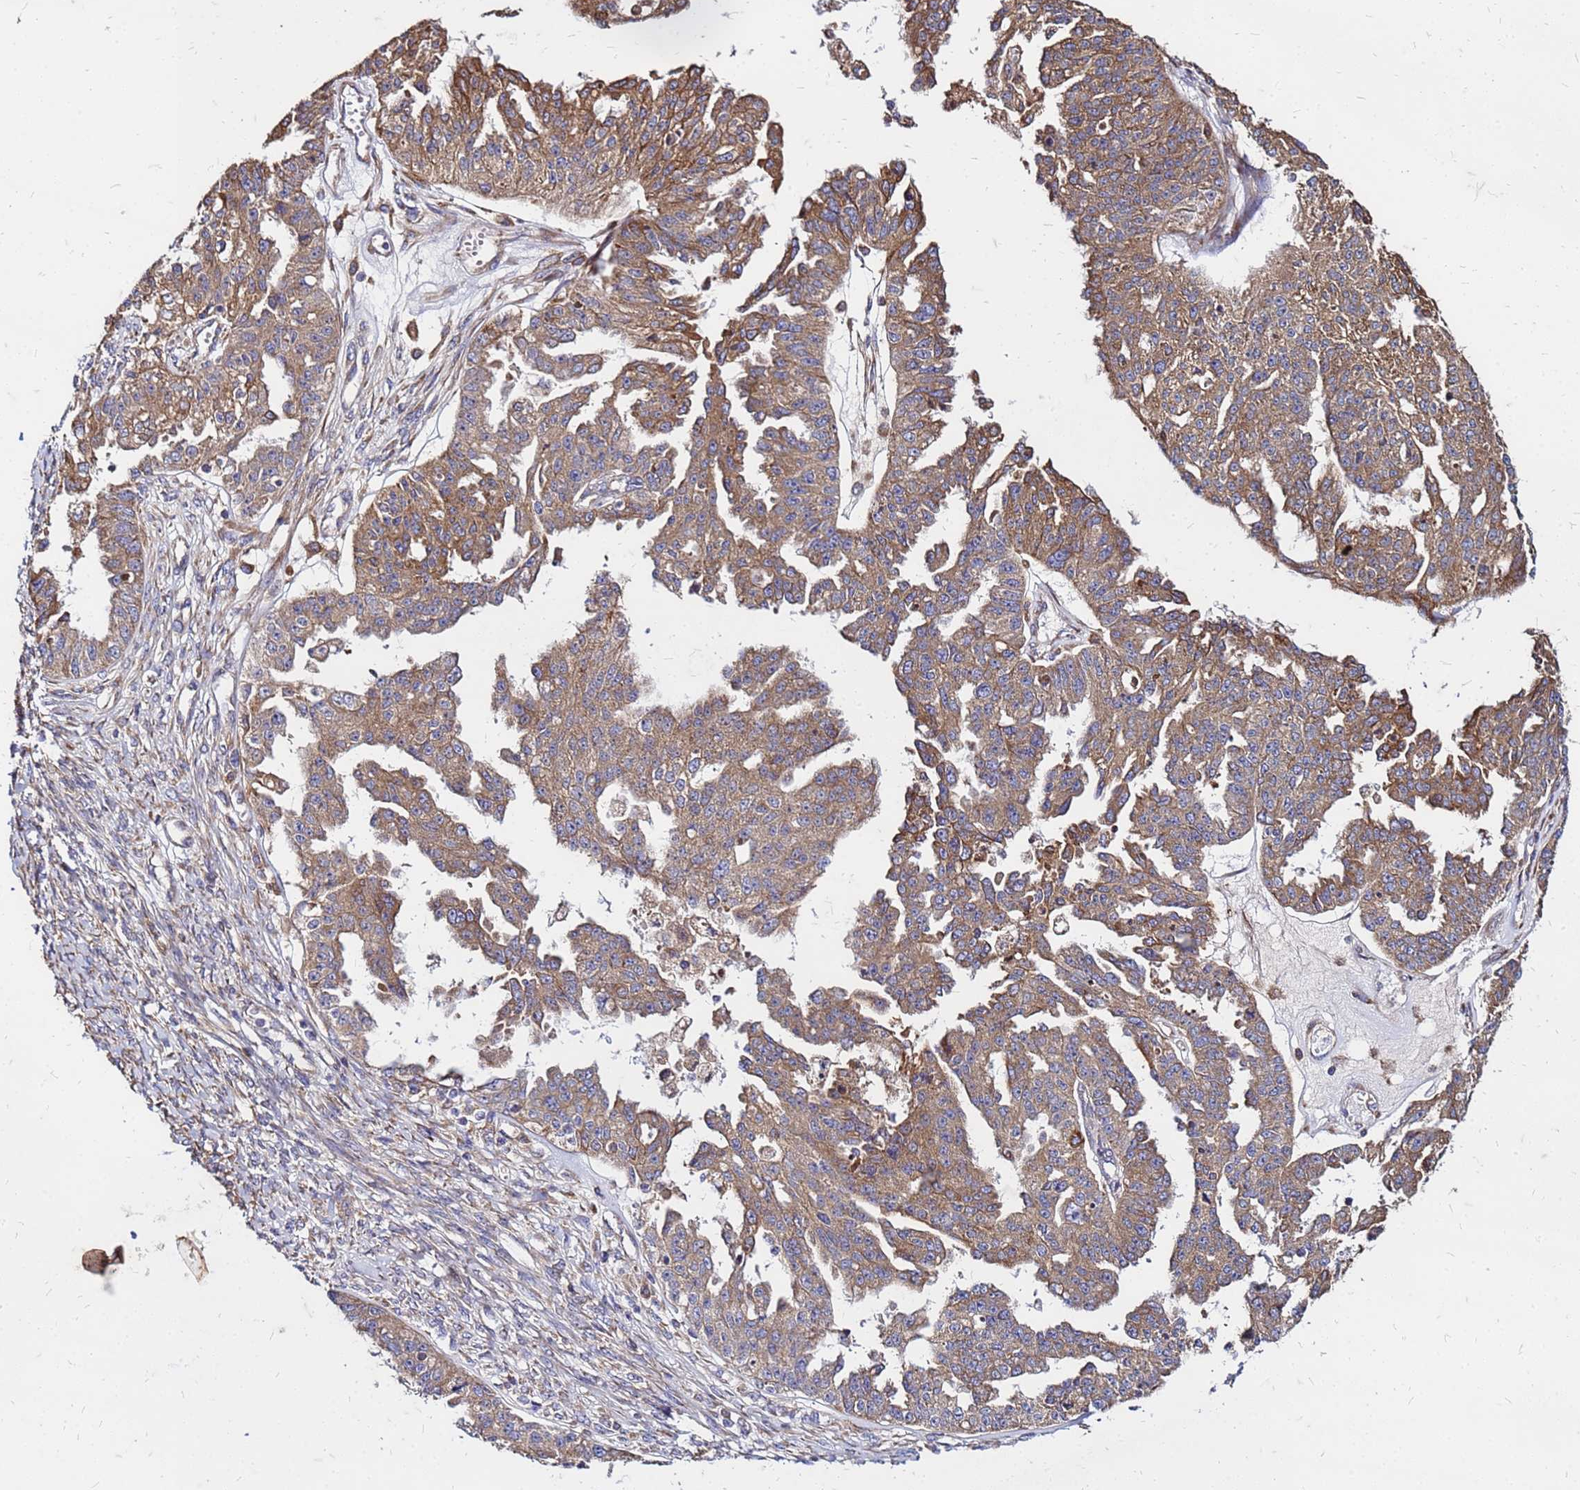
{"staining": {"intensity": "moderate", "quantity": ">75%", "location": "cytoplasmic/membranous"}, "tissue": "ovarian cancer", "cell_type": "Tumor cells", "image_type": "cancer", "snomed": [{"axis": "morphology", "description": "Cystadenocarcinoma, serous, NOS"}, {"axis": "topography", "description": "Ovary"}], "caption": "Immunohistochemical staining of human serous cystadenocarcinoma (ovarian) demonstrates medium levels of moderate cytoplasmic/membranous positivity in about >75% of tumor cells.", "gene": "VMO1", "patient": {"sex": "female", "age": 58}}